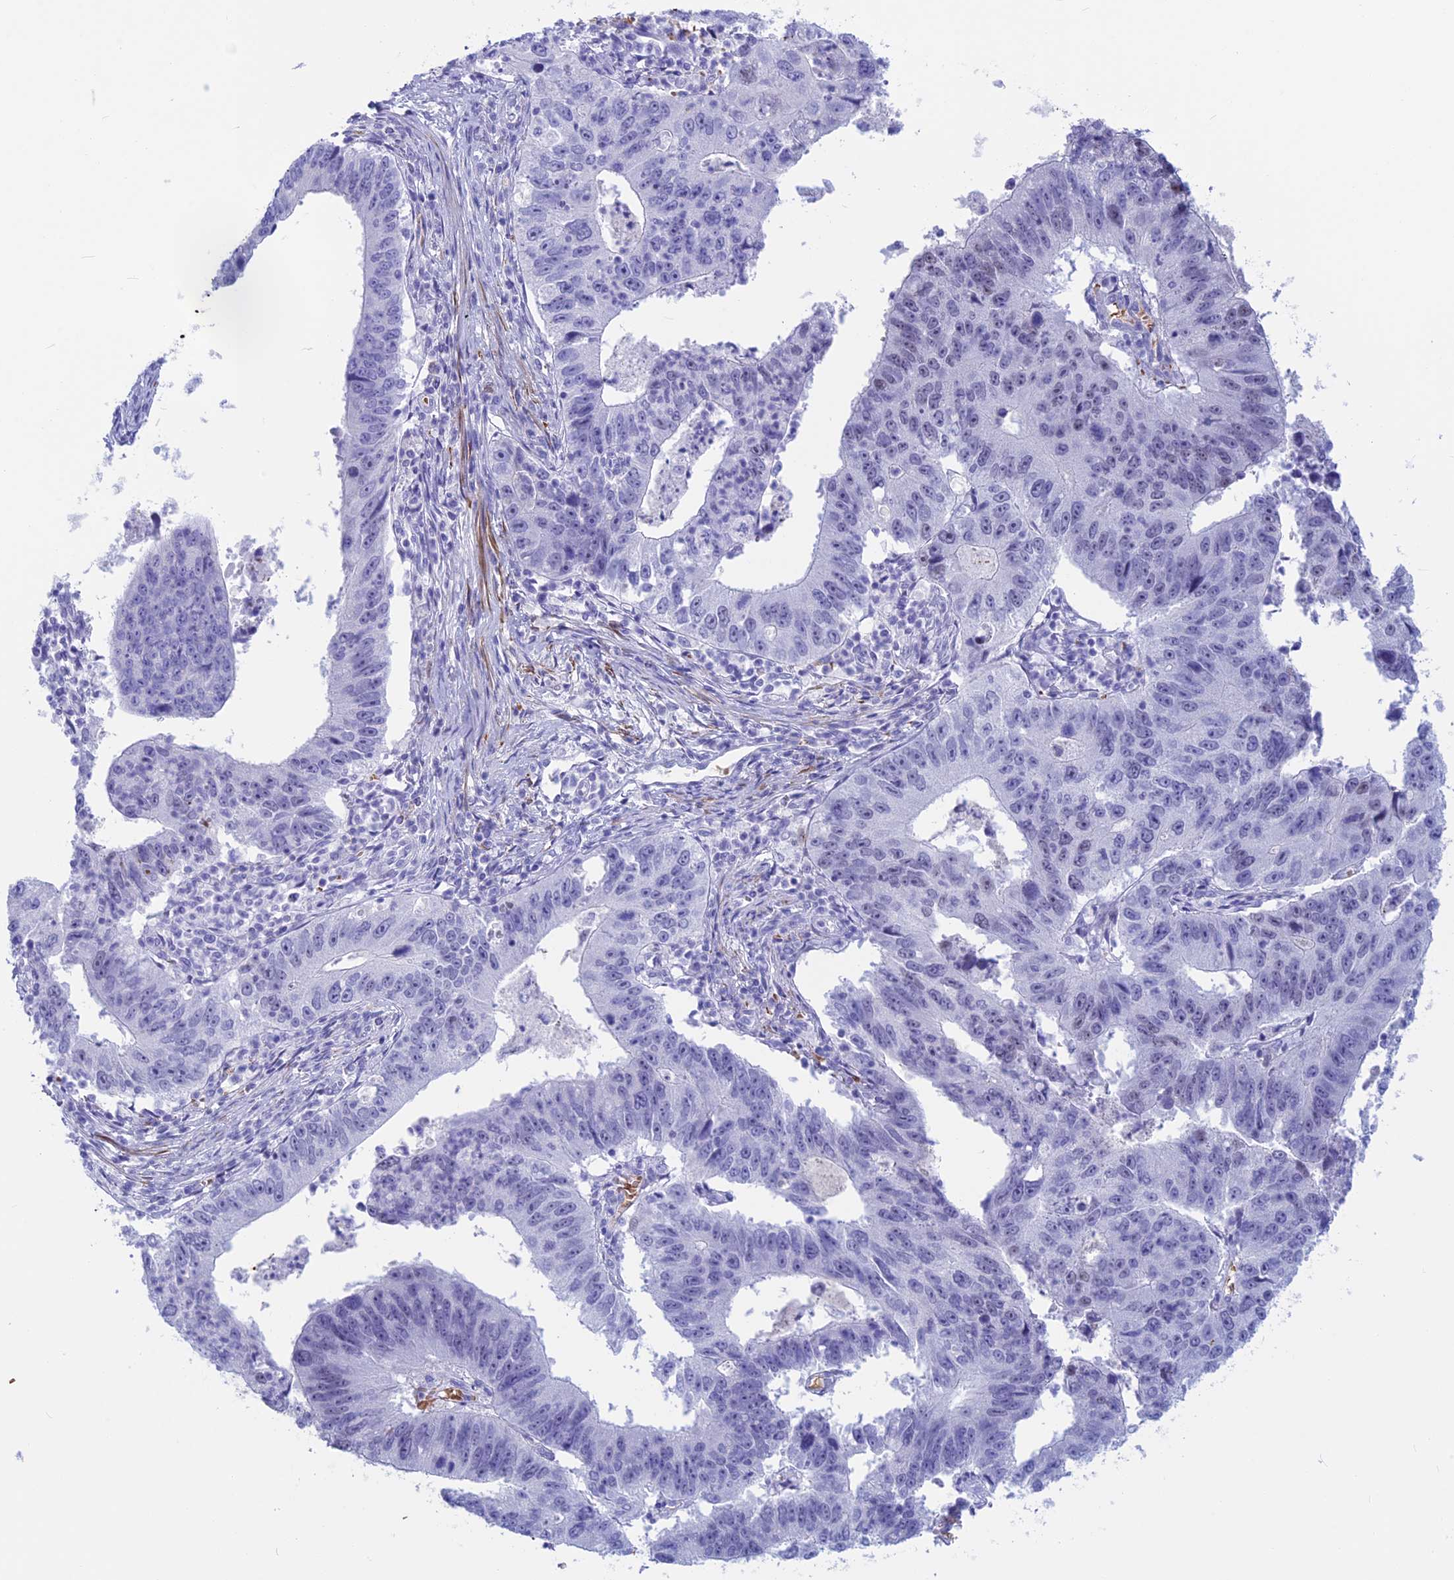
{"staining": {"intensity": "negative", "quantity": "none", "location": "none"}, "tissue": "stomach cancer", "cell_type": "Tumor cells", "image_type": "cancer", "snomed": [{"axis": "morphology", "description": "Adenocarcinoma, NOS"}, {"axis": "topography", "description": "Stomach"}], "caption": "Stomach adenocarcinoma was stained to show a protein in brown. There is no significant expression in tumor cells.", "gene": "GAPDHS", "patient": {"sex": "male", "age": 59}}